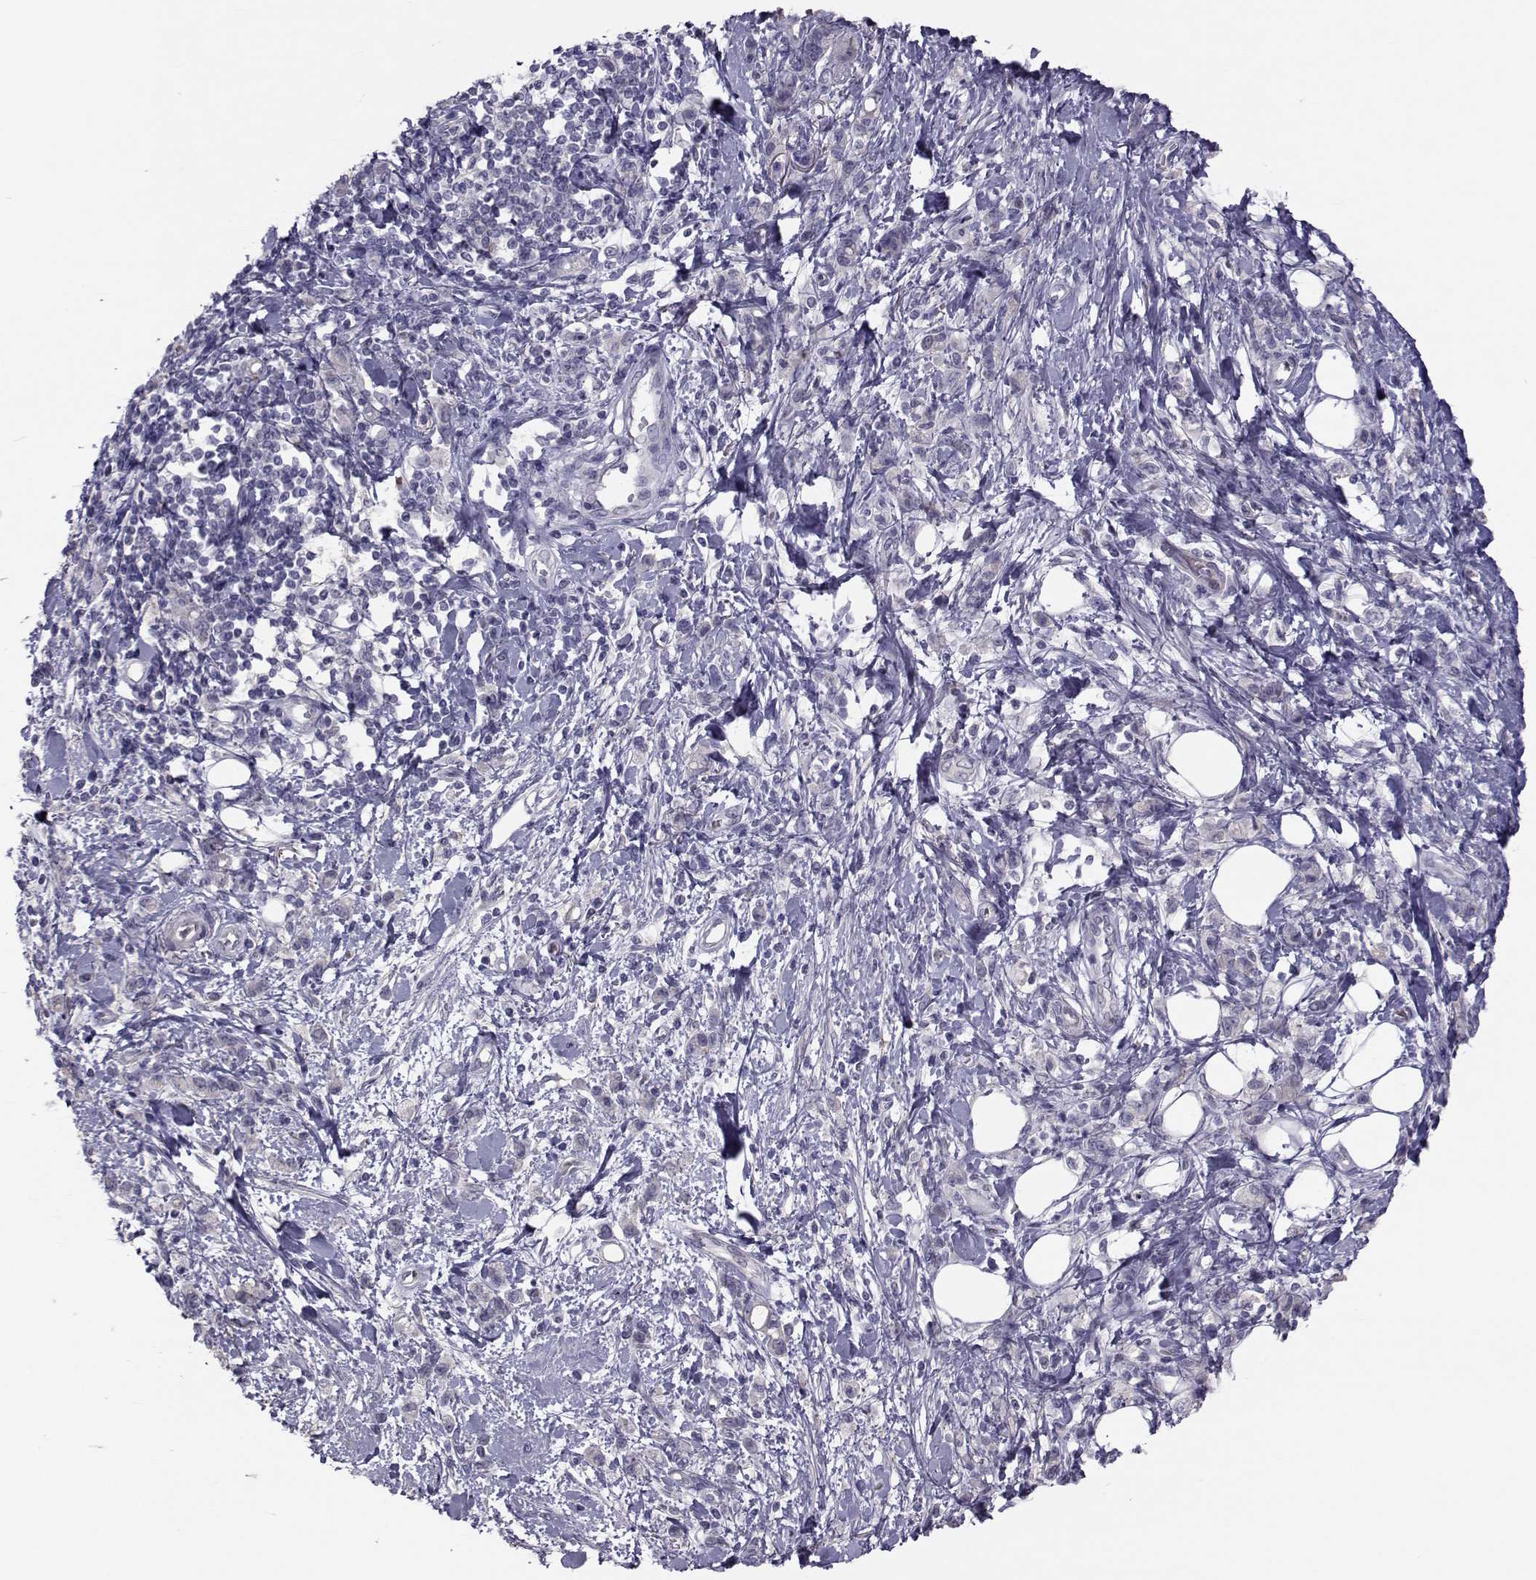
{"staining": {"intensity": "negative", "quantity": "none", "location": "none"}, "tissue": "stomach cancer", "cell_type": "Tumor cells", "image_type": "cancer", "snomed": [{"axis": "morphology", "description": "Adenocarcinoma, NOS"}, {"axis": "topography", "description": "Stomach"}], "caption": "This is an IHC micrograph of adenocarcinoma (stomach). There is no staining in tumor cells.", "gene": "GARIN3", "patient": {"sex": "male", "age": 77}}